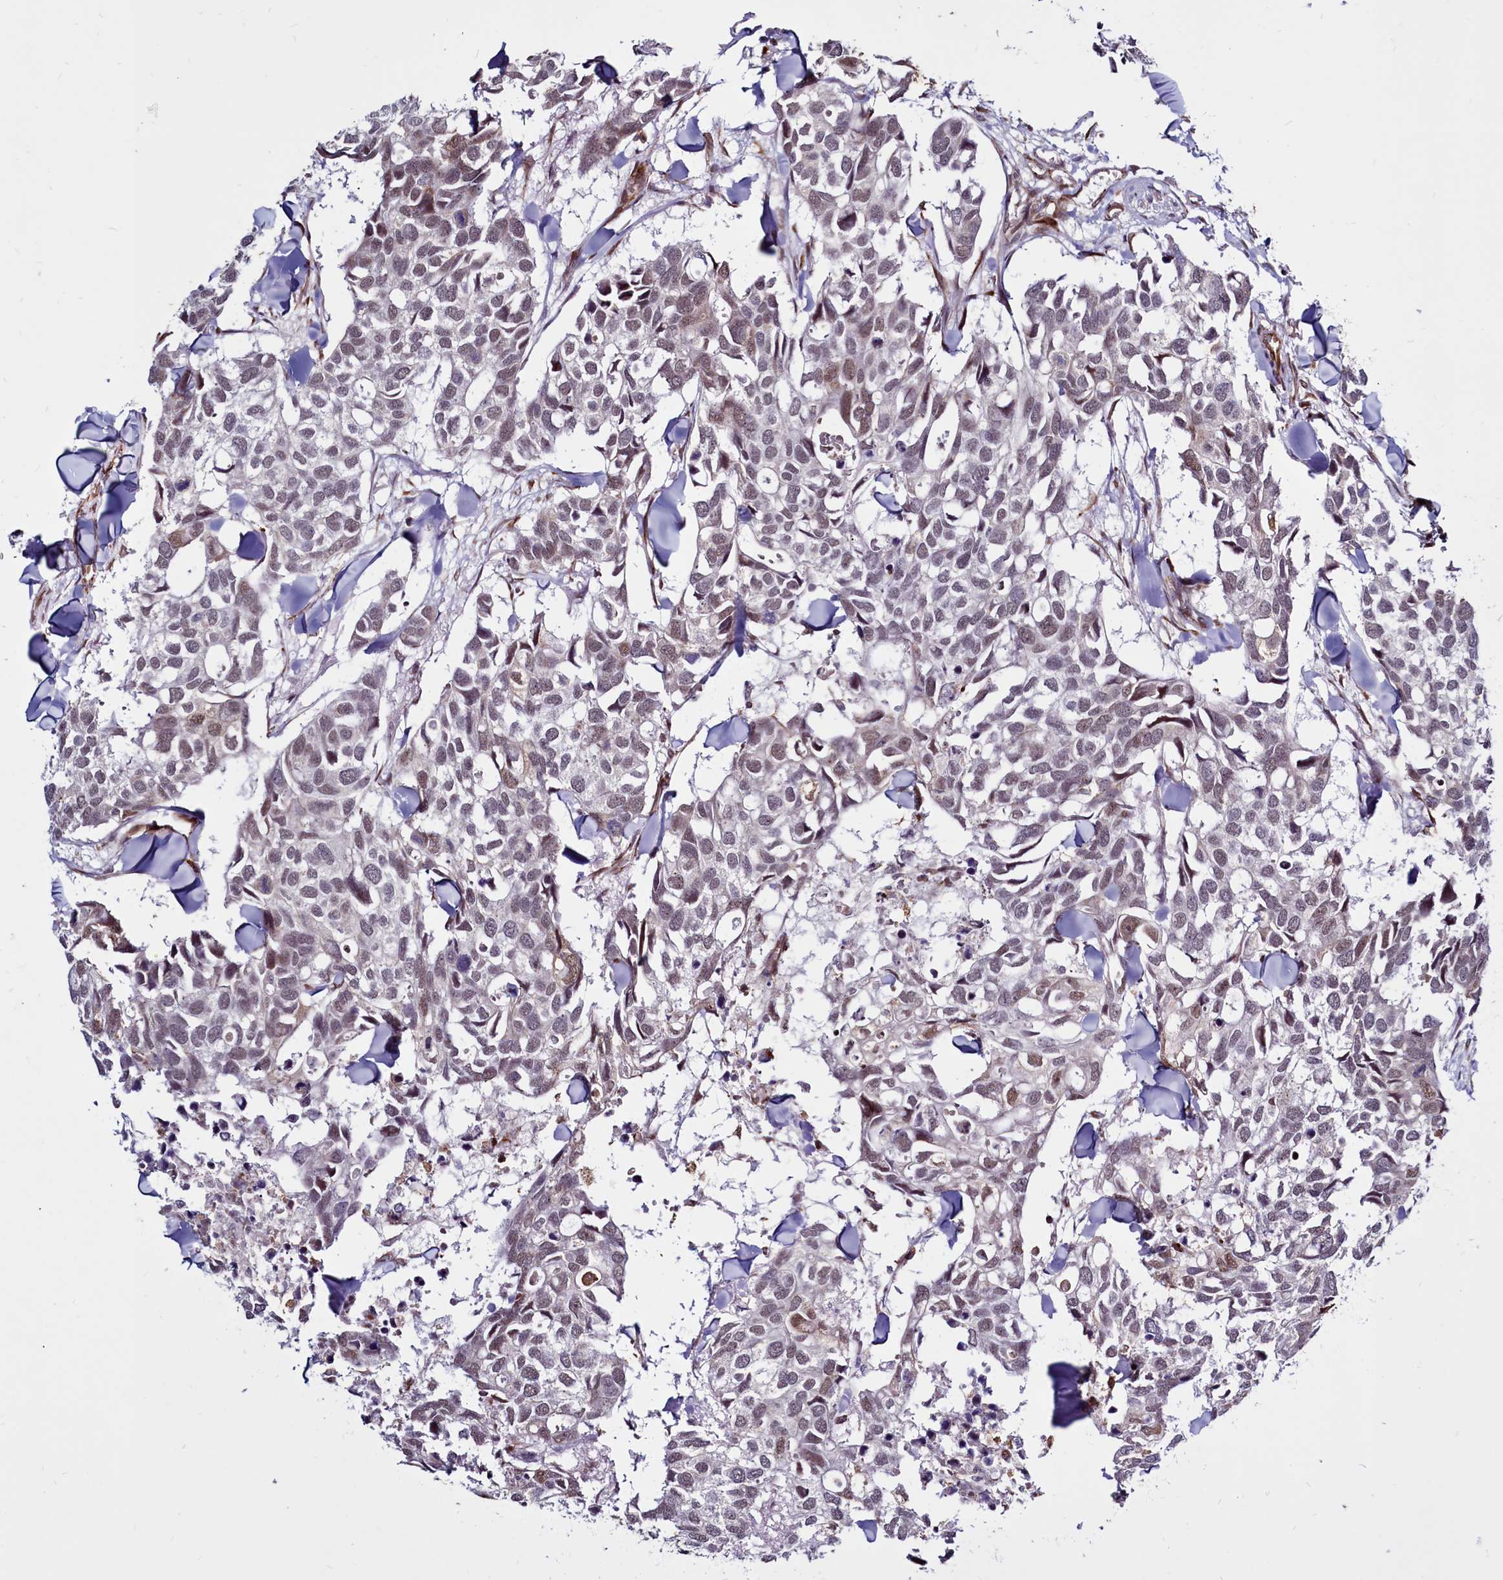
{"staining": {"intensity": "weak", "quantity": "25%-75%", "location": "nuclear"}, "tissue": "breast cancer", "cell_type": "Tumor cells", "image_type": "cancer", "snomed": [{"axis": "morphology", "description": "Duct carcinoma"}, {"axis": "topography", "description": "Breast"}], "caption": "This image shows IHC staining of invasive ductal carcinoma (breast), with low weak nuclear staining in about 25%-75% of tumor cells.", "gene": "CLK3", "patient": {"sex": "female", "age": 83}}